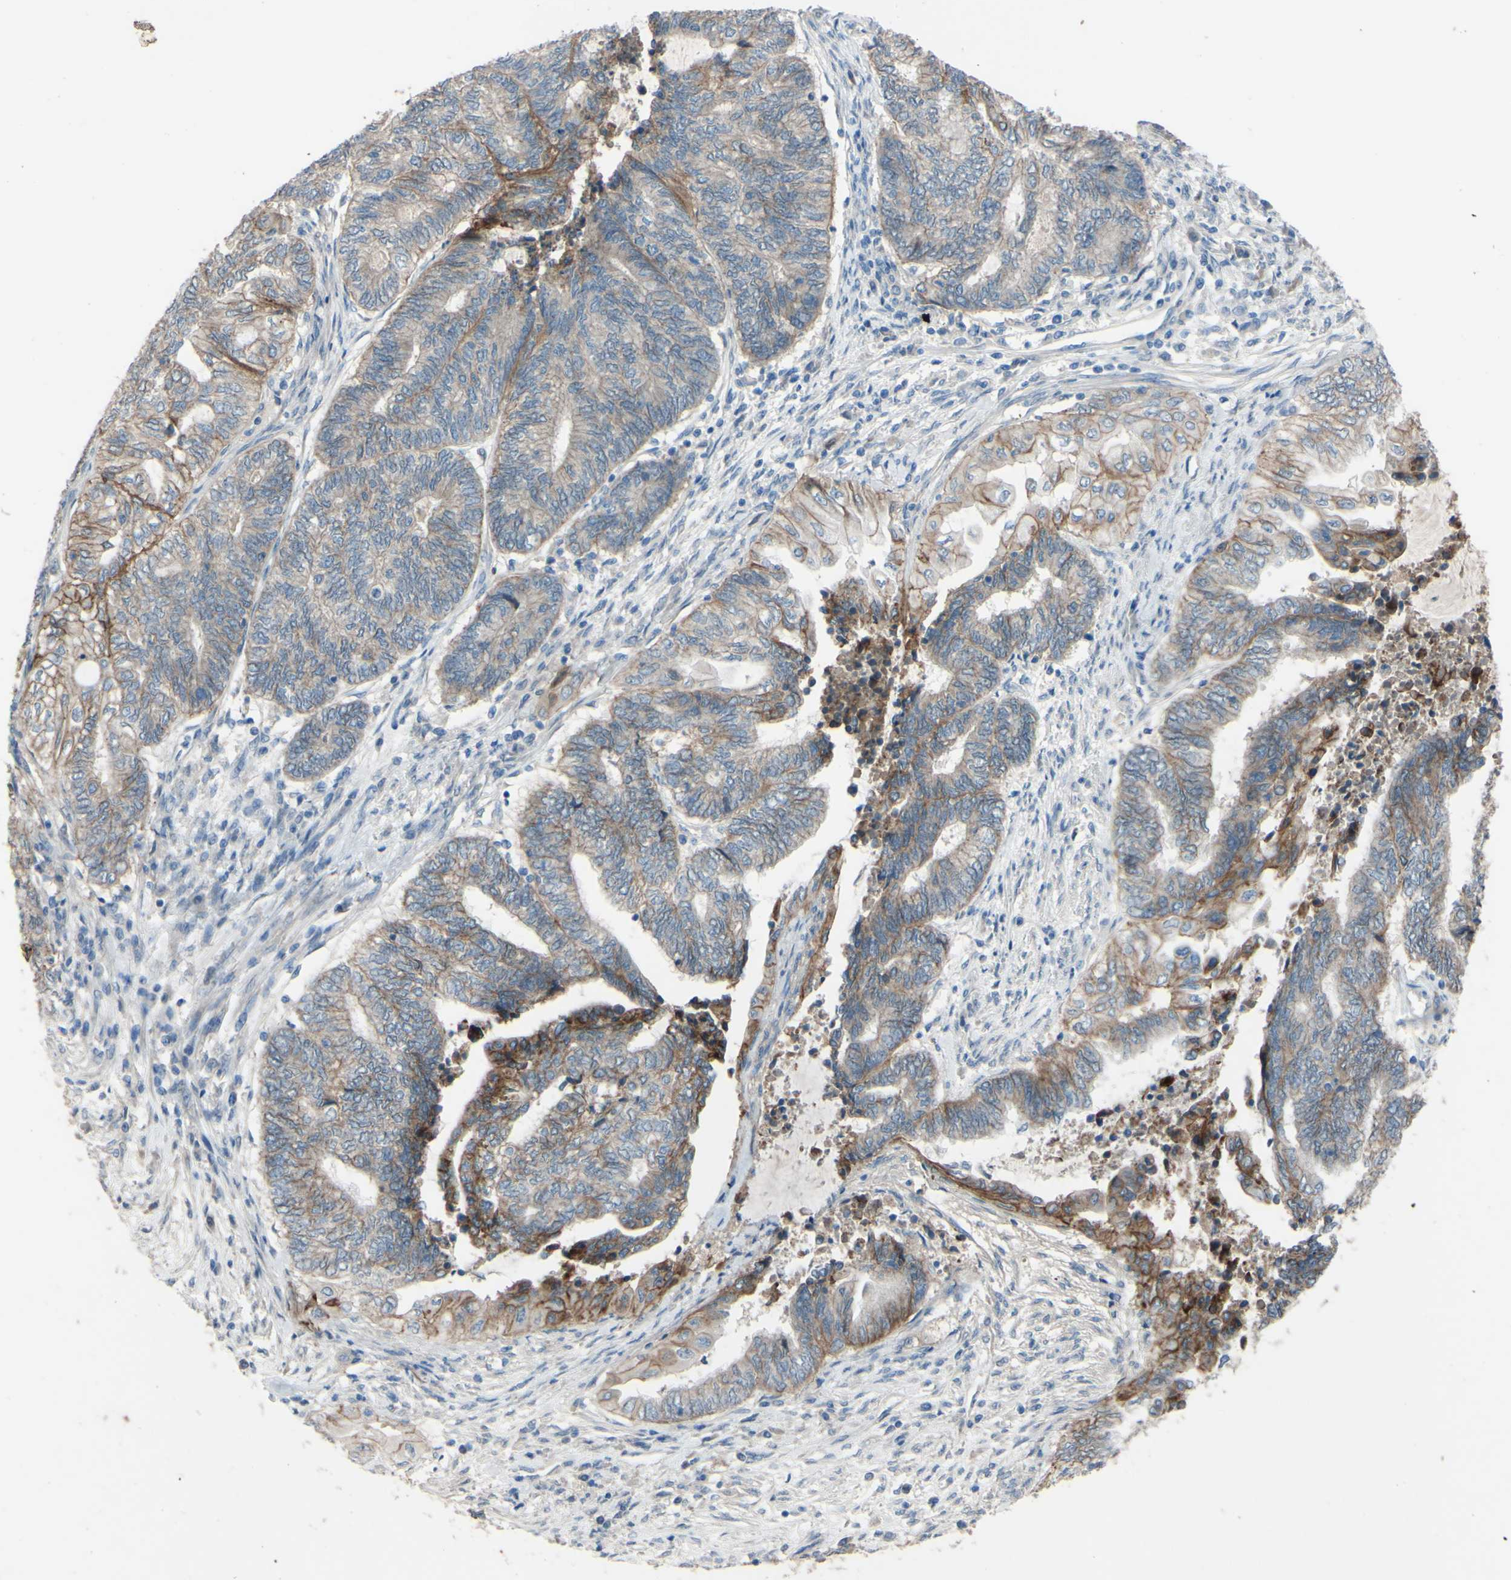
{"staining": {"intensity": "moderate", "quantity": "<25%", "location": "cytoplasmic/membranous"}, "tissue": "endometrial cancer", "cell_type": "Tumor cells", "image_type": "cancer", "snomed": [{"axis": "morphology", "description": "Adenocarcinoma, NOS"}, {"axis": "topography", "description": "Uterus"}, {"axis": "topography", "description": "Endometrium"}], "caption": "Immunohistochemistry (DAB (3,3'-diaminobenzidine)) staining of human endometrial cancer (adenocarcinoma) reveals moderate cytoplasmic/membranous protein expression in approximately <25% of tumor cells. The protein of interest is stained brown, and the nuclei are stained in blue (DAB IHC with brightfield microscopy, high magnification).", "gene": "CDCP1", "patient": {"sex": "female", "age": 70}}